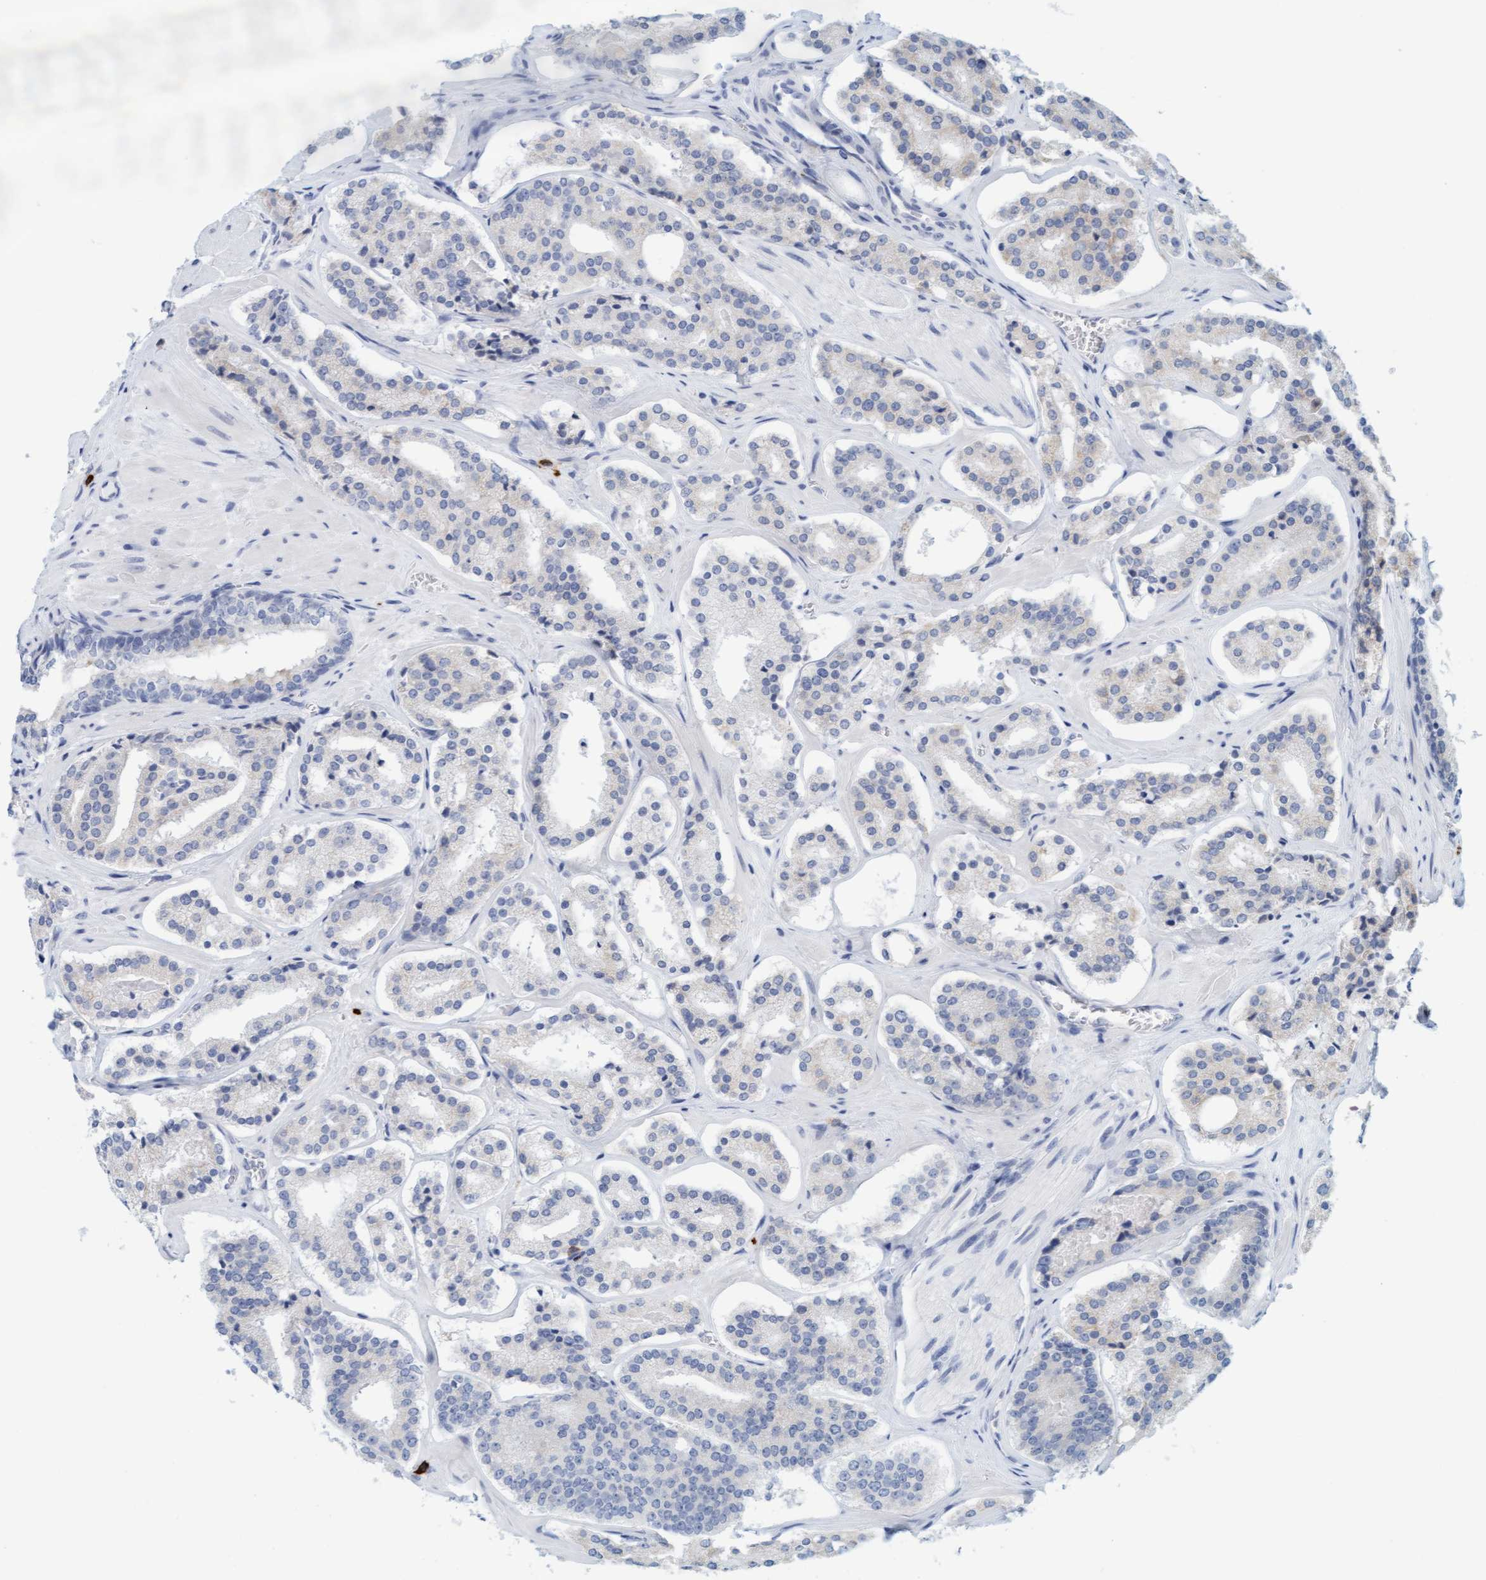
{"staining": {"intensity": "negative", "quantity": "none", "location": "none"}, "tissue": "prostate cancer", "cell_type": "Tumor cells", "image_type": "cancer", "snomed": [{"axis": "morphology", "description": "Adenocarcinoma, High grade"}, {"axis": "topography", "description": "Prostate"}], "caption": "An IHC micrograph of prostate cancer is shown. There is no staining in tumor cells of prostate cancer. (Stains: DAB IHC with hematoxylin counter stain, Microscopy: brightfield microscopy at high magnification).", "gene": "CPA3", "patient": {"sex": "male", "age": 60}}